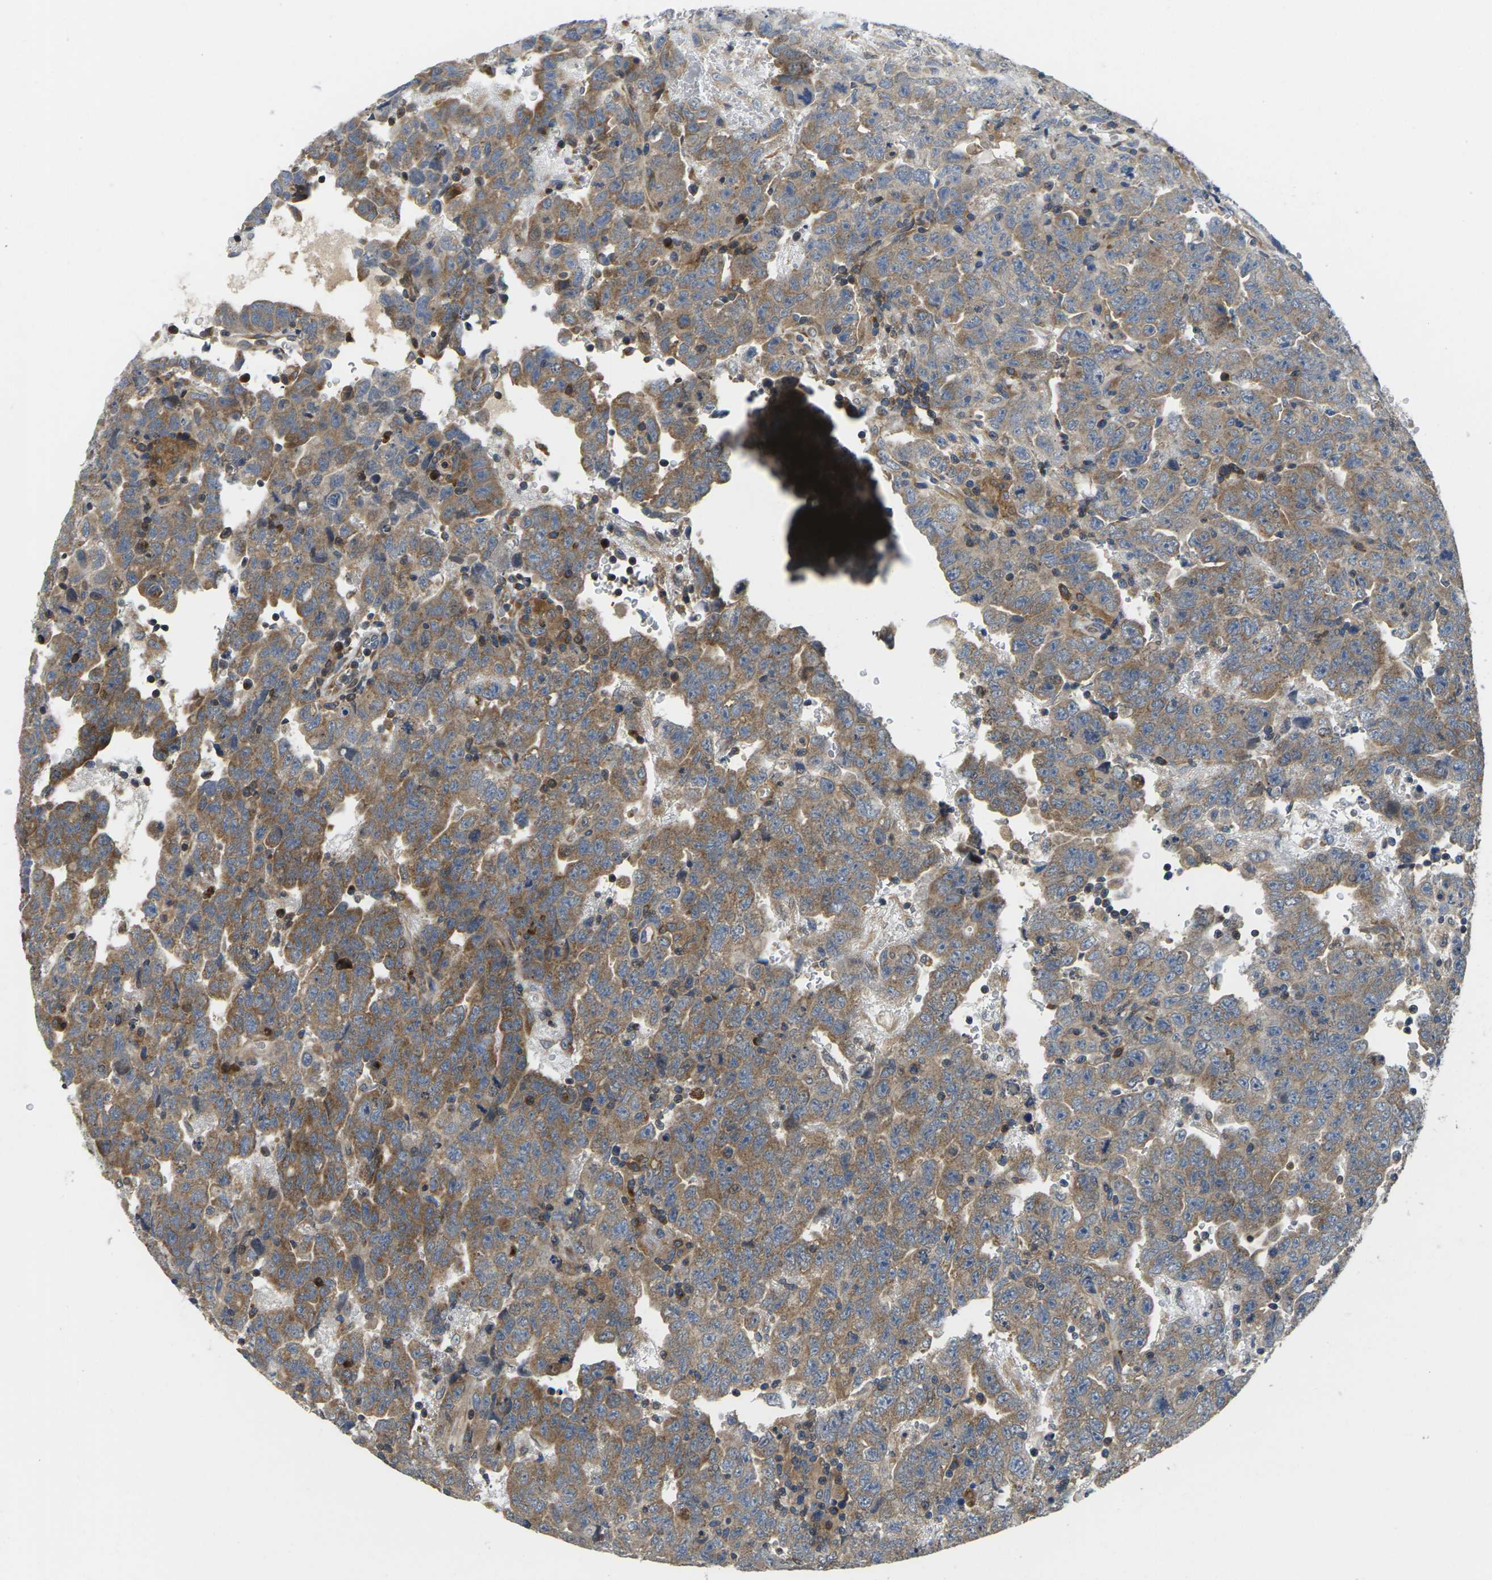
{"staining": {"intensity": "moderate", "quantity": ">75%", "location": "cytoplasmic/membranous"}, "tissue": "testis cancer", "cell_type": "Tumor cells", "image_type": "cancer", "snomed": [{"axis": "morphology", "description": "Carcinoma, Embryonal, NOS"}, {"axis": "topography", "description": "Testis"}], "caption": "Approximately >75% of tumor cells in human testis cancer (embryonal carcinoma) reveal moderate cytoplasmic/membranous protein staining as visualized by brown immunohistochemical staining.", "gene": "TMCC2", "patient": {"sex": "male", "age": 28}}